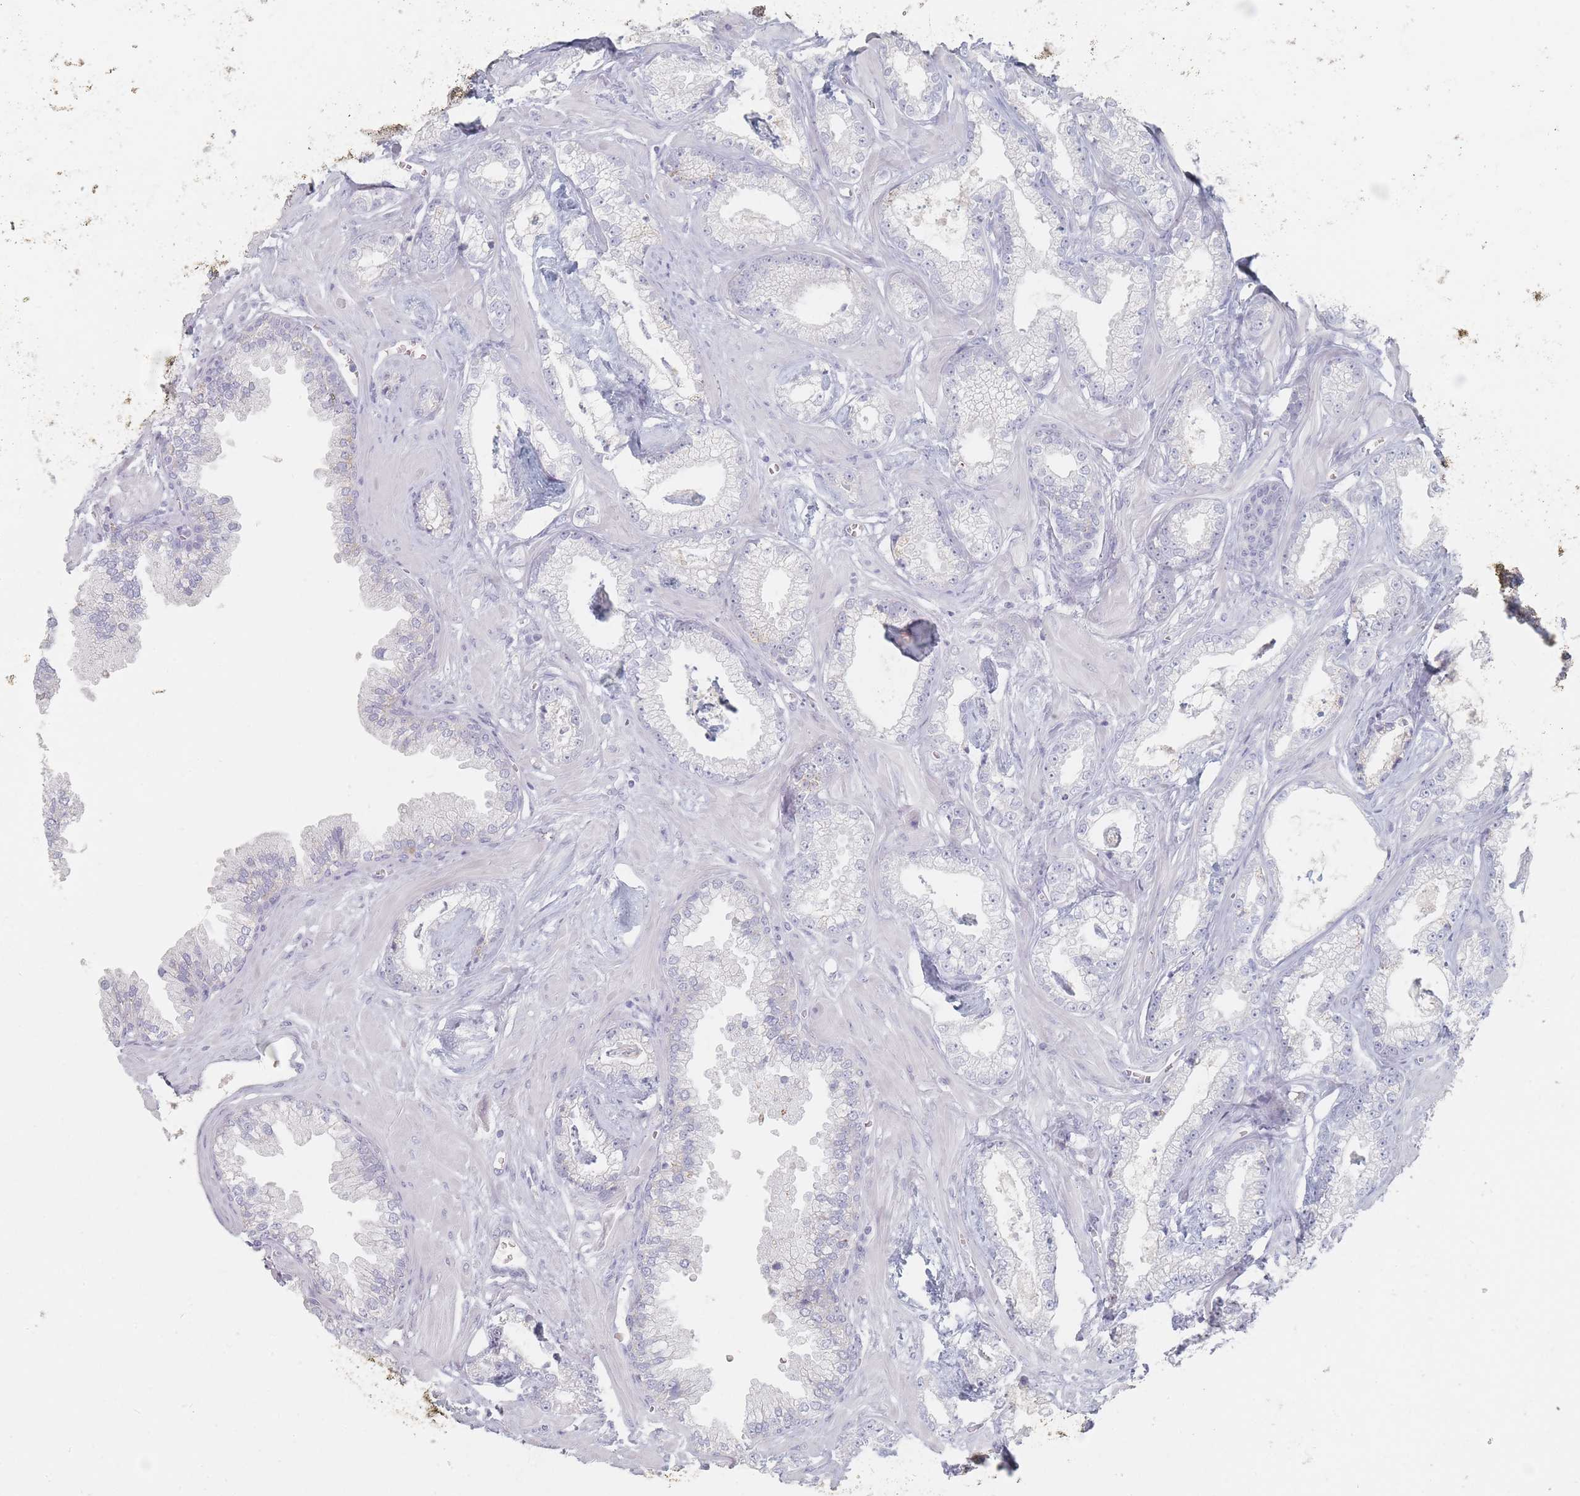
{"staining": {"intensity": "negative", "quantity": "none", "location": "none"}, "tissue": "prostate cancer", "cell_type": "Tumor cells", "image_type": "cancer", "snomed": [{"axis": "morphology", "description": "Adenocarcinoma, Low grade"}, {"axis": "topography", "description": "Prostate"}], "caption": "DAB (3,3'-diaminobenzidine) immunohistochemical staining of adenocarcinoma (low-grade) (prostate) displays no significant staining in tumor cells. (Brightfield microscopy of DAB immunohistochemistry at high magnification).", "gene": "HELZ2", "patient": {"sex": "male", "age": 60}}